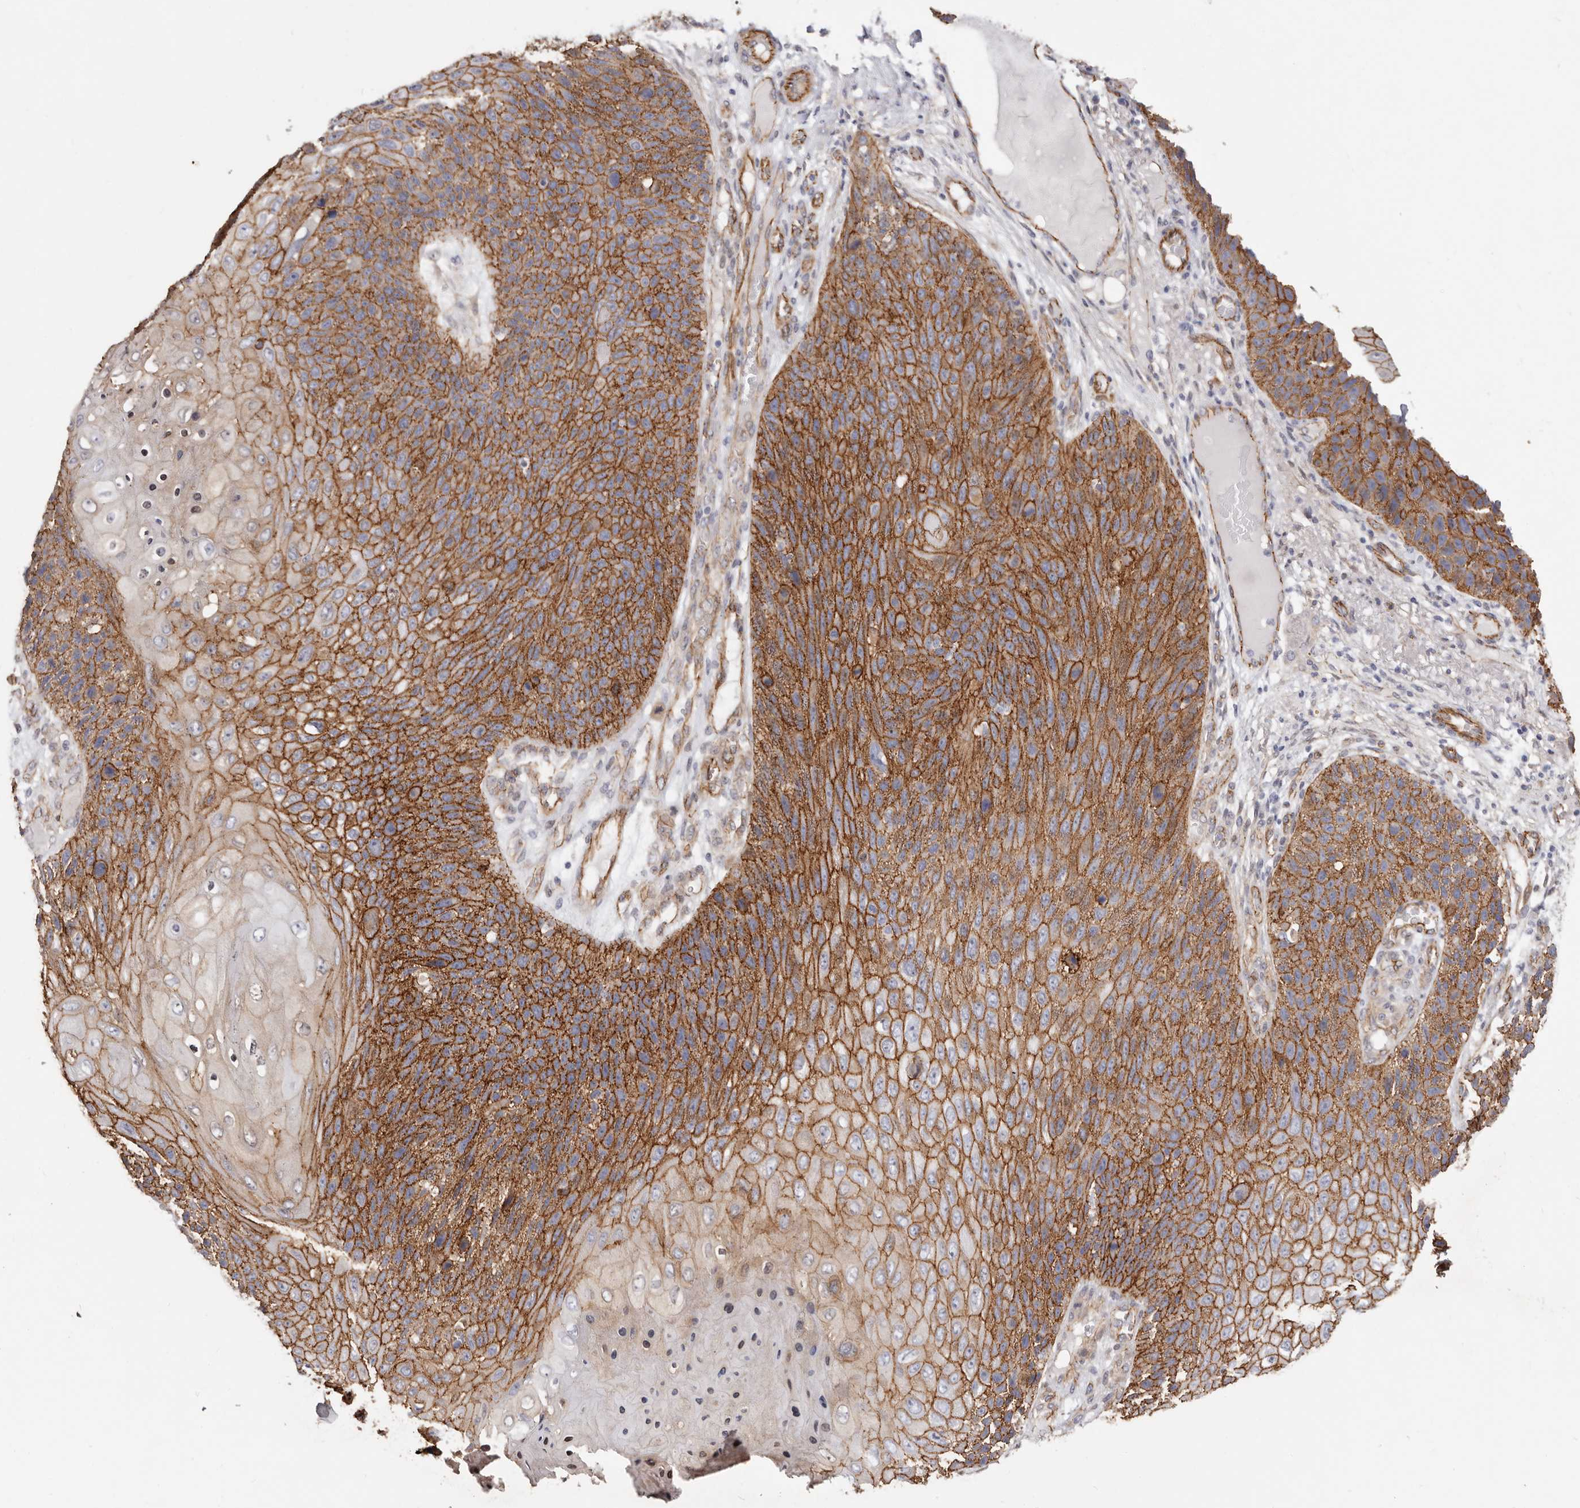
{"staining": {"intensity": "strong", "quantity": ">75%", "location": "cytoplasmic/membranous"}, "tissue": "skin cancer", "cell_type": "Tumor cells", "image_type": "cancer", "snomed": [{"axis": "morphology", "description": "Squamous cell carcinoma, NOS"}, {"axis": "topography", "description": "Skin"}], "caption": "Immunohistochemistry (IHC) (DAB) staining of human skin cancer displays strong cytoplasmic/membranous protein expression in approximately >75% of tumor cells.", "gene": "CTNNB1", "patient": {"sex": "female", "age": 88}}